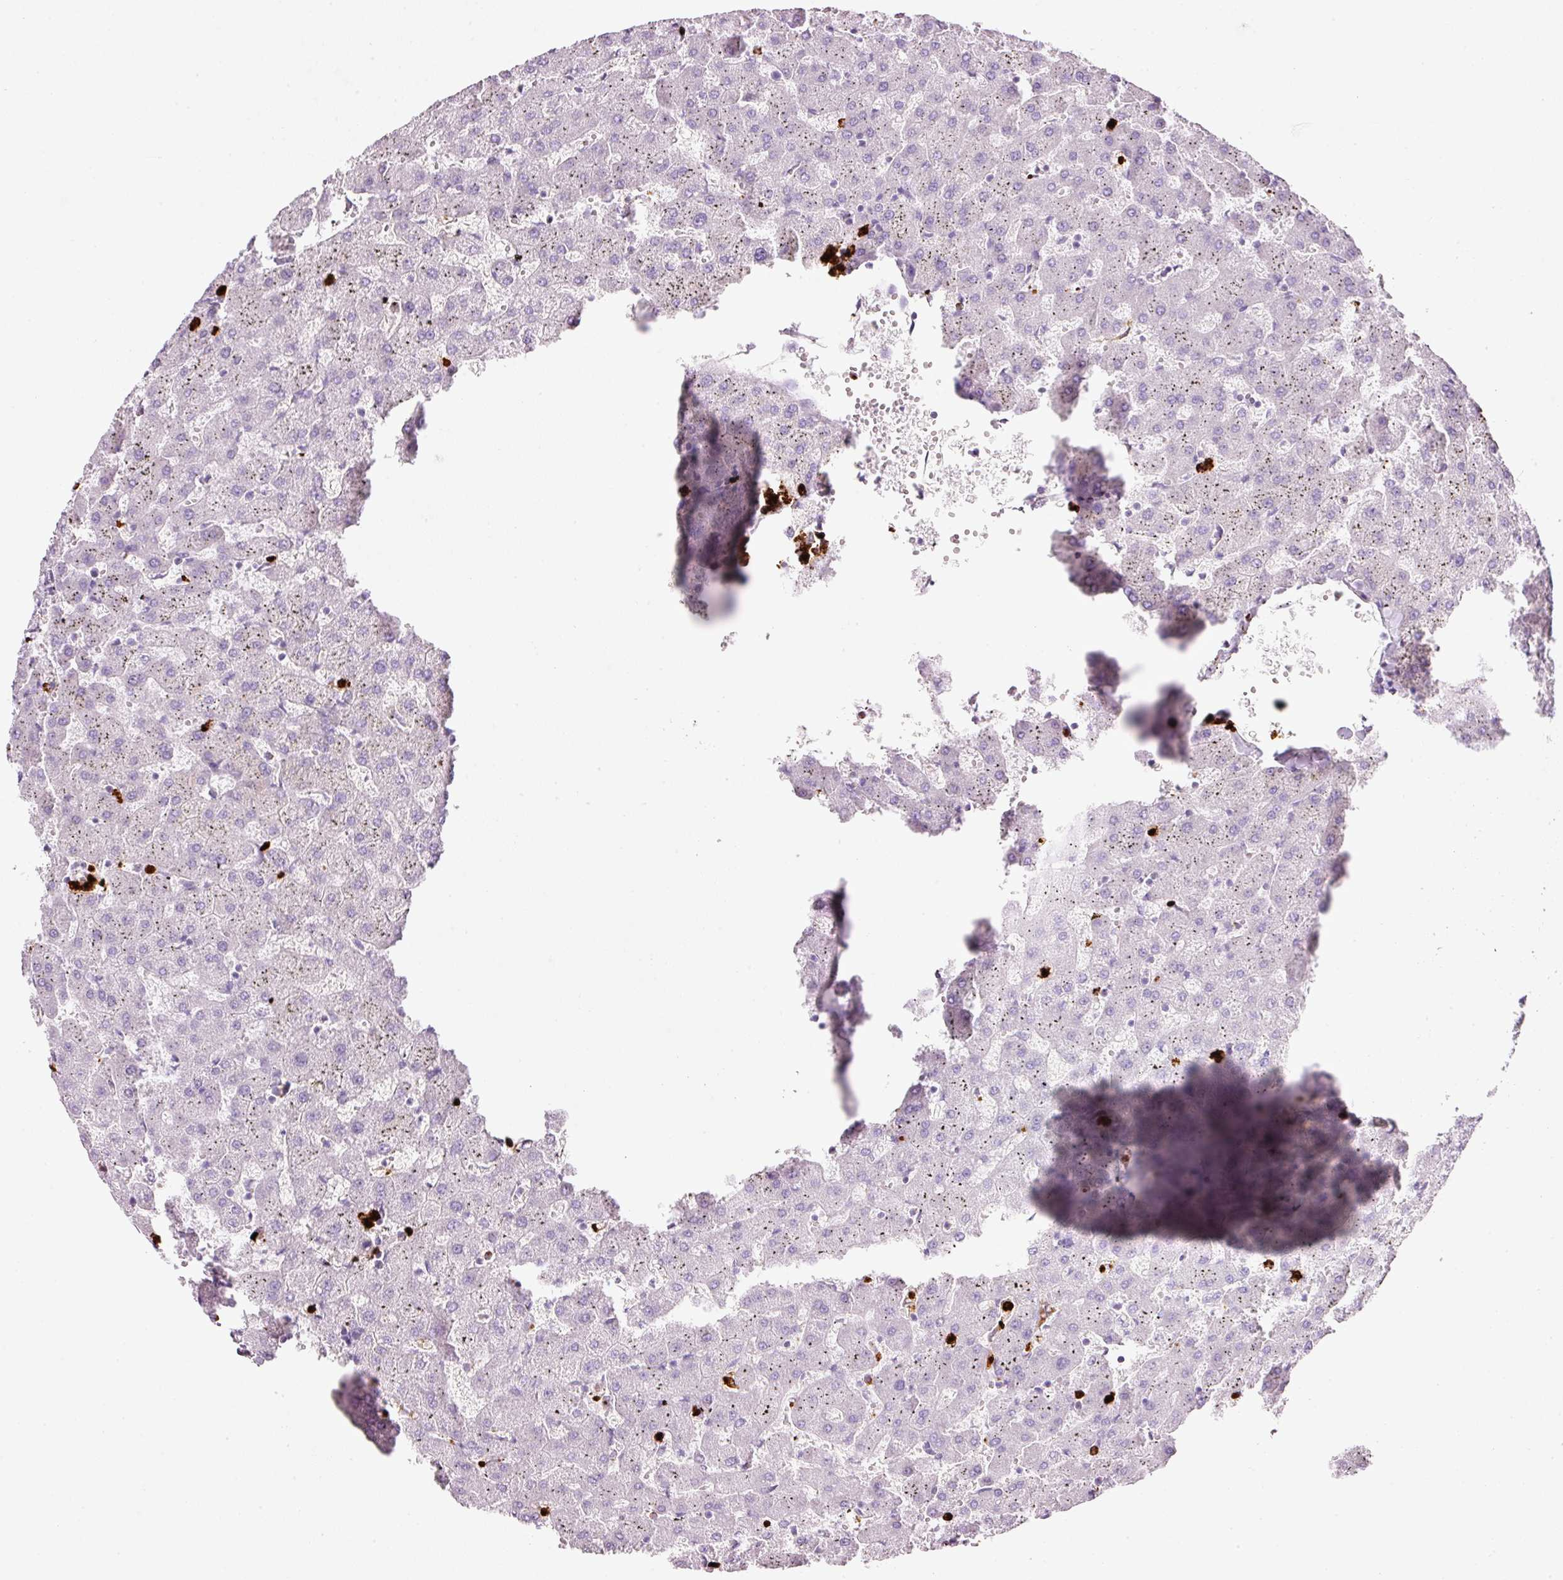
{"staining": {"intensity": "negative", "quantity": "none", "location": "none"}, "tissue": "liver", "cell_type": "Cholangiocytes", "image_type": "normal", "snomed": [{"axis": "morphology", "description": "Normal tissue, NOS"}, {"axis": "topography", "description": "Liver"}], "caption": "Protein analysis of normal liver shows no significant positivity in cholangiocytes. (DAB IHC visualized using brightfield microscopy, high magnification).", "gene": "MAP3K3", "patient": {"sex": "female", "age": 63}}